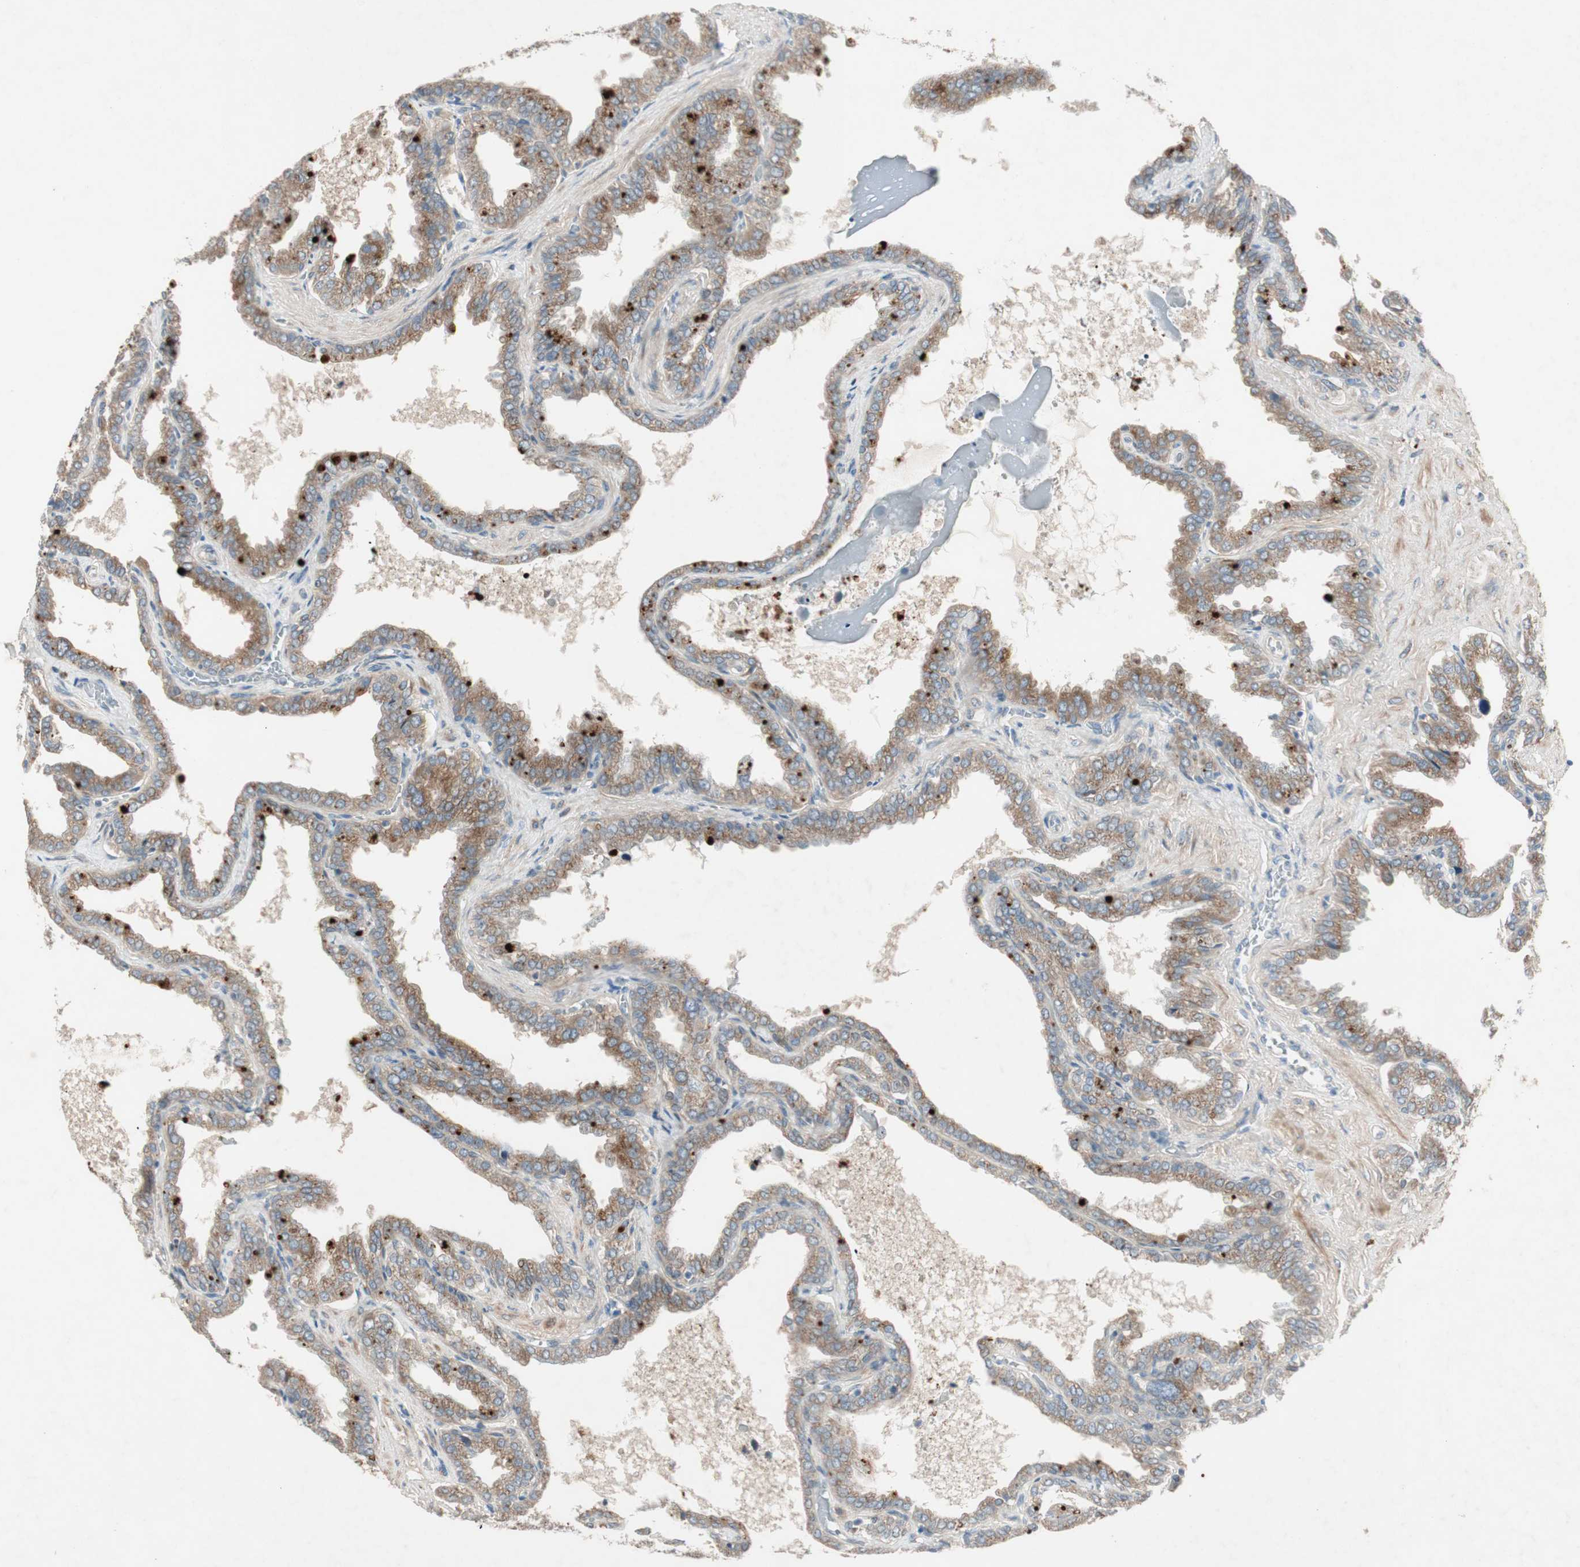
{"staining": {"intensity": "strong", "quantity": ">75%", "location": "cytoplasmic/membranous"}, "tissue": "seminal vesicle", "cell_type": "Glandular cells", "image_type": "normal", "snomed": [{"axis": "morphology", "description": "Normal tissue, NOS"}, {"axis": "topography", "description": "Seminal veicle"}], "caption": "Immunohistochemistry photomicrograph of benign human seminal vesicle stained for a protein (brown), which shows high levels of strong cytoplasmic/membranous positivity in approximately >75% of glandular cells.", "gene": "APOO", "patient": {"sex": "male", "age": 46}}